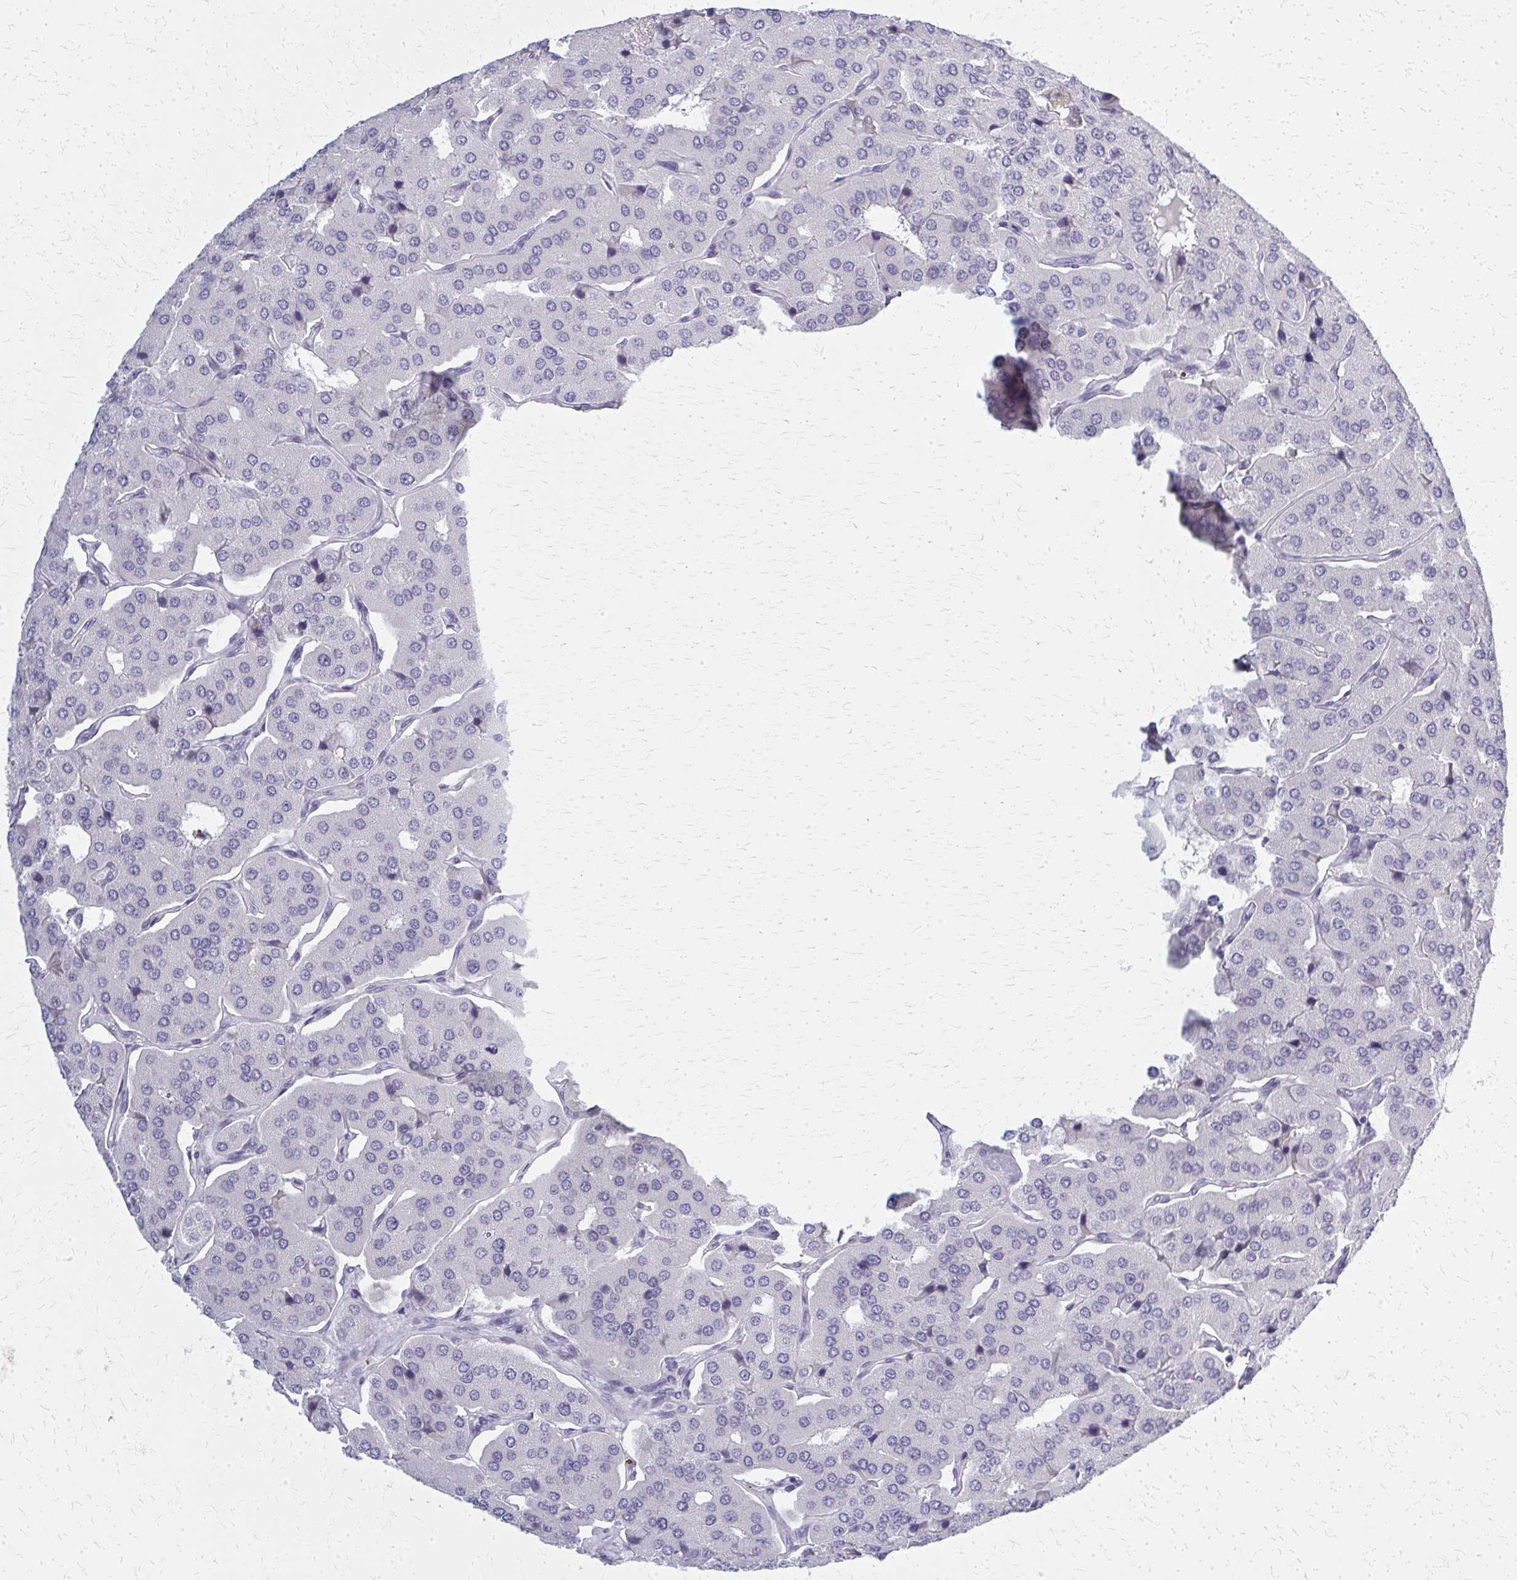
{"staining": {"intensity": "negative", "quantity": "none", "location": "none"}, "tissue": "parathyroid gland", "cell_type": "Glandular cells", "image_type": "normal", "snomed": [{"axis": "morphology", "description": "Normal tissue, NOS"}, {"axis": "morphology", "description": "Adenoma, NOS"}, {"axis": "topography", "description": "Parathyroid gland"}], "caption": "High power microscopy image of an immunohistochemistry (IHC) photomicrograph of unremarkable parathyroid gland, revealing no significant staining in glandular cells.", "gene": "CASQ2", "patient": {"sex": "female", "age": 86}}